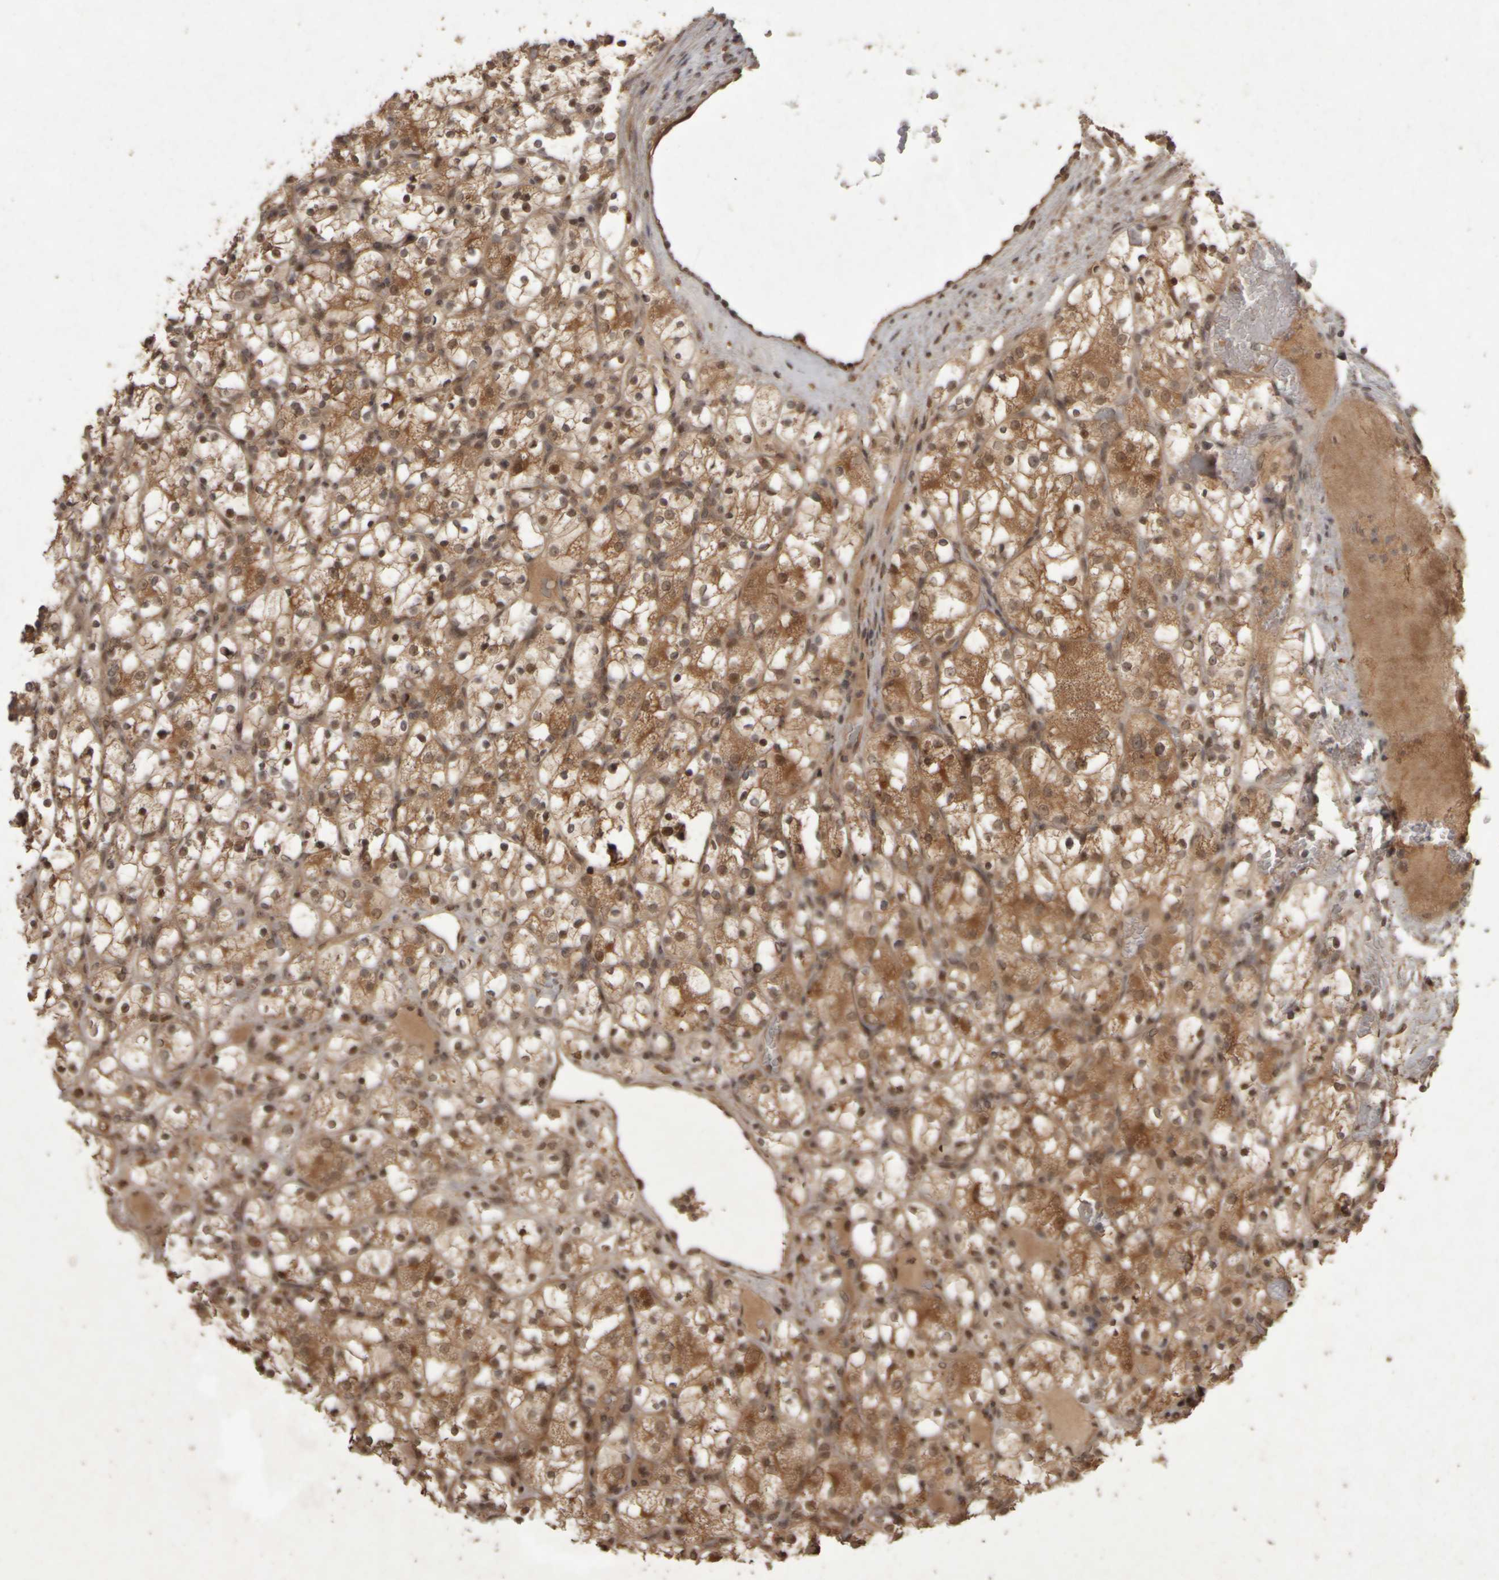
{"staining": {"intensity": "moderate", "quantity": ">75%", "location": "cytoplasmic/membranous,nuclear"}, "tissue": "renal cancer", "cell_type": "Tumor cells", "image_type": "cancer", "snomed": [{"axis": "morphology", "description": "Adenocarcinoma, NOS"}, {"axis": "topography", "description": "Kidney"}], "caption": "Moderate cytoplasmic/membranous and nuclear staining for a protein is identified in approximately >75% of tumor cells of renal cancer (adenocarcinoma) using immunohistochemistry.", "gene": "ACO1", "patient": {"sex": "female", "age": 69}}